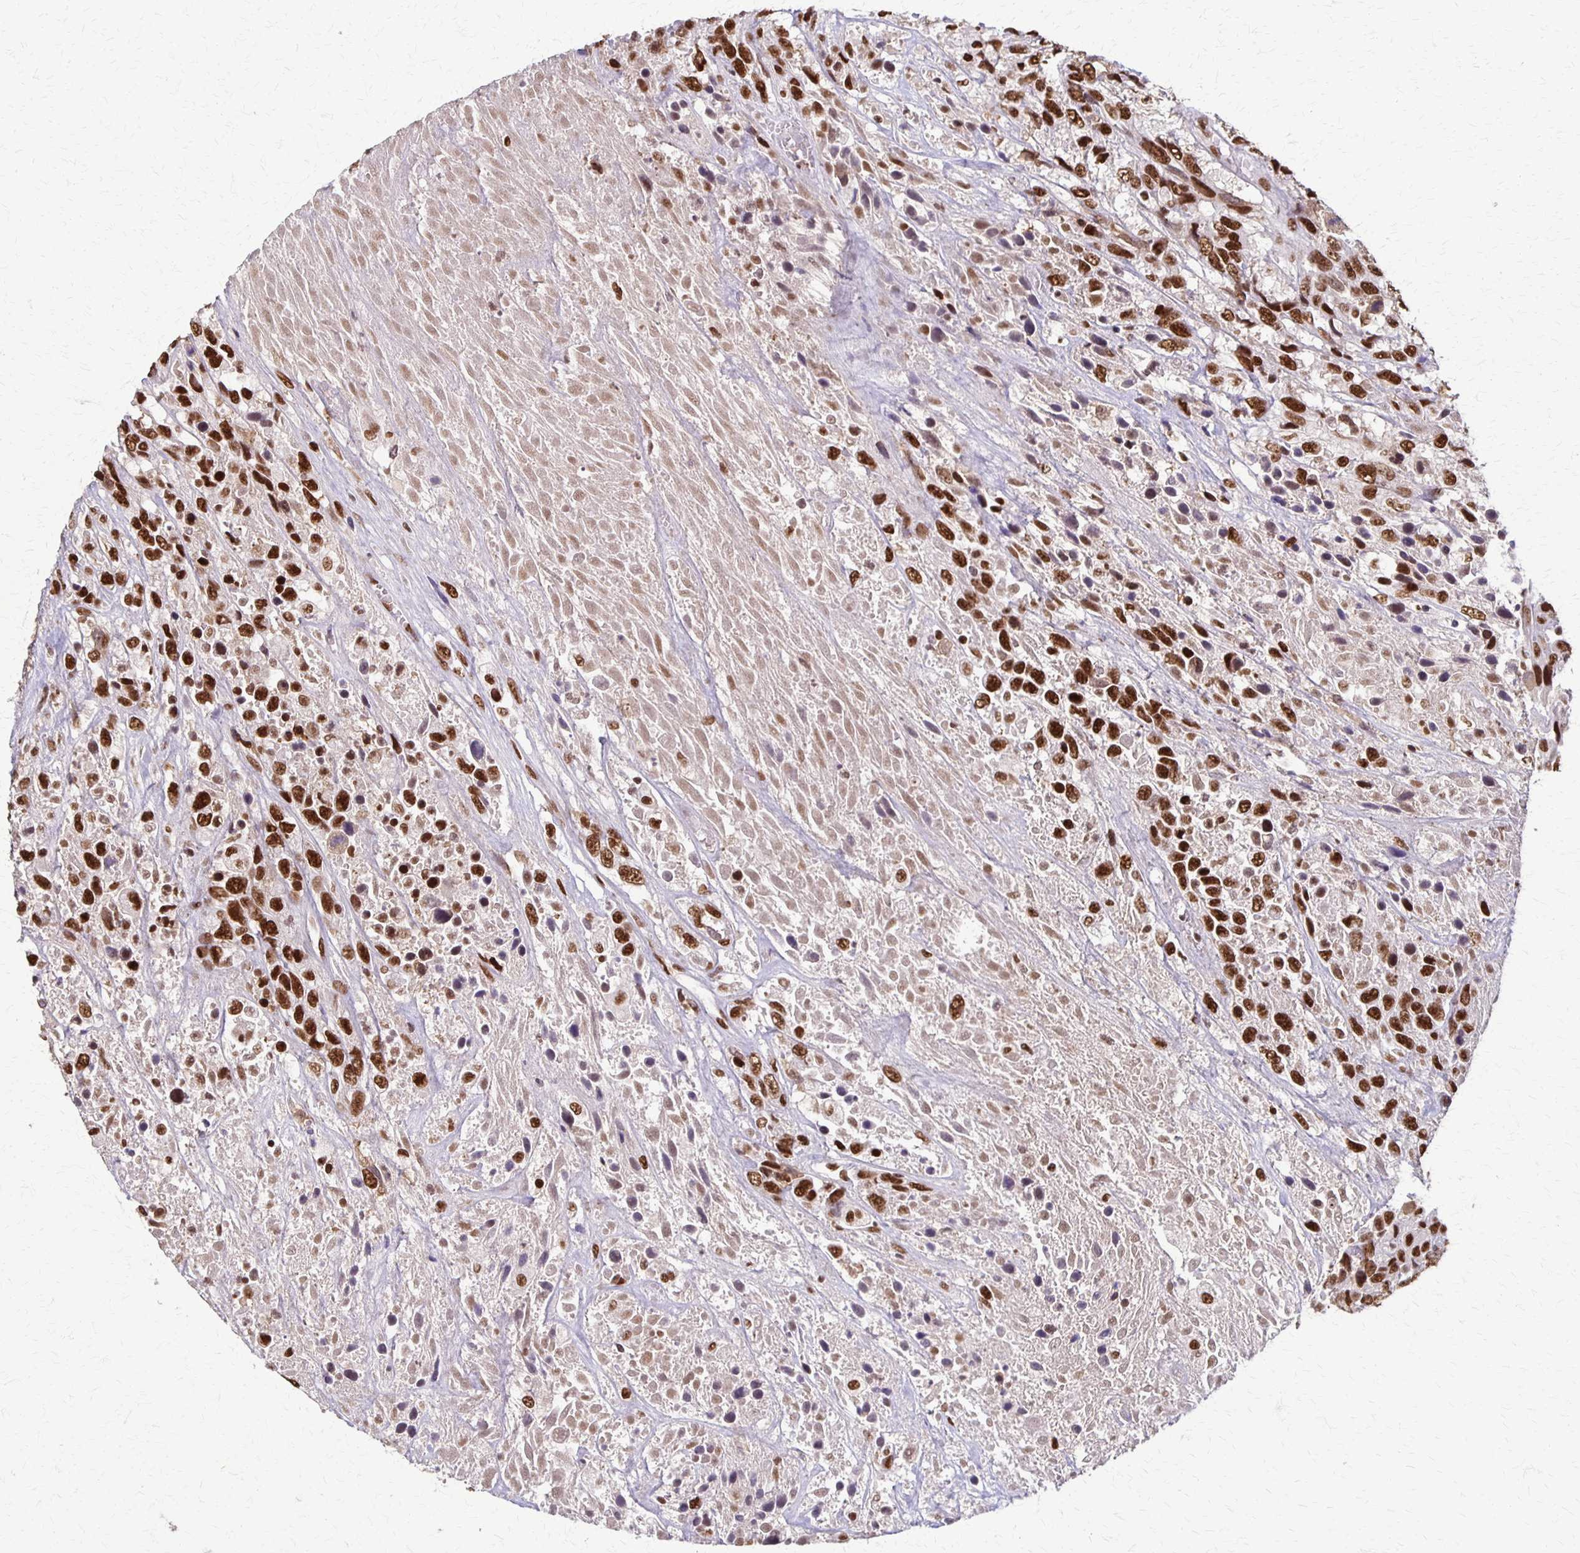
{"staining": {"intensity": "strong", "quantity": ">75%", "location": "nuclear"}, "tissue": "urothelial cancer", "cell_type": "Tumor cells", "image_type": "cancer", "snomed": [{"axis": "morphology", "description": "Urothelial carcinoma, High grade"}, {"axis": "topography", "description": "Urinary bladder"}], "caption": "Urothelial cancer stained for a protein (brown) demonstrates strong nuclear positive positivity in about >75% of tumor cells.", "gene": "XRCC6", "patient": {"sex": "female", "age": 70}}